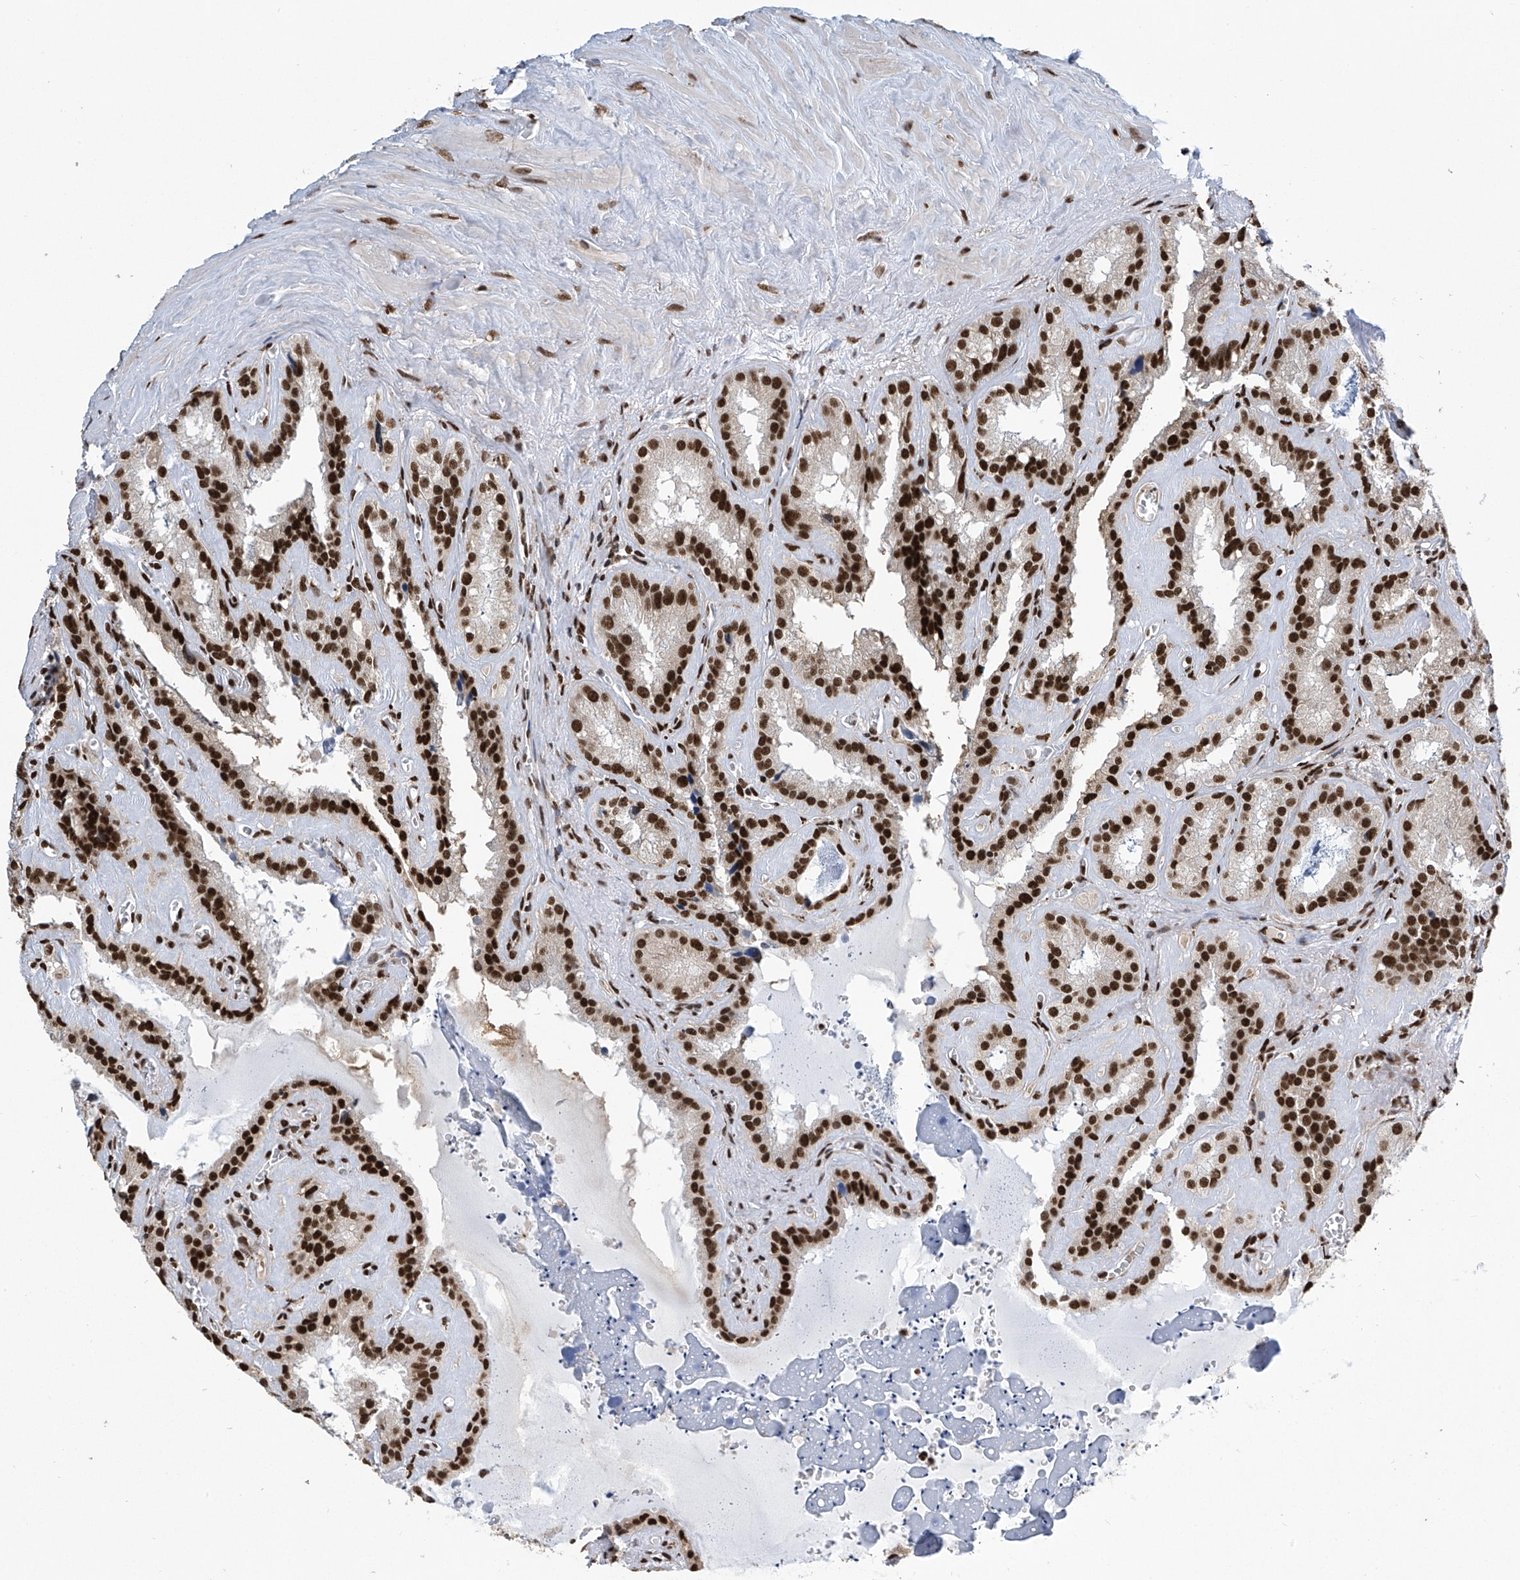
{"staining": {"intensity": "strong", "quantity": ">75%", "location": "nuclear"}, "tissue": "seminal vesicle", "cell_type": "Glandular cells", "image_type": "normal", "snomed": [{"axis": "morphology", "description": "Normal tissue, NOS"}, {"axis": "topography", "description": "Prostate"}, {"axis": "topography", "description": "Seminal veicle"}], "caption": "Human seminal vesicle stained for a protein (brown) shows strong nuclear positive staining in approximately >75% of glandular cells.", "gene": "APLF", "patient": {"sex": "male", "age": 59}}